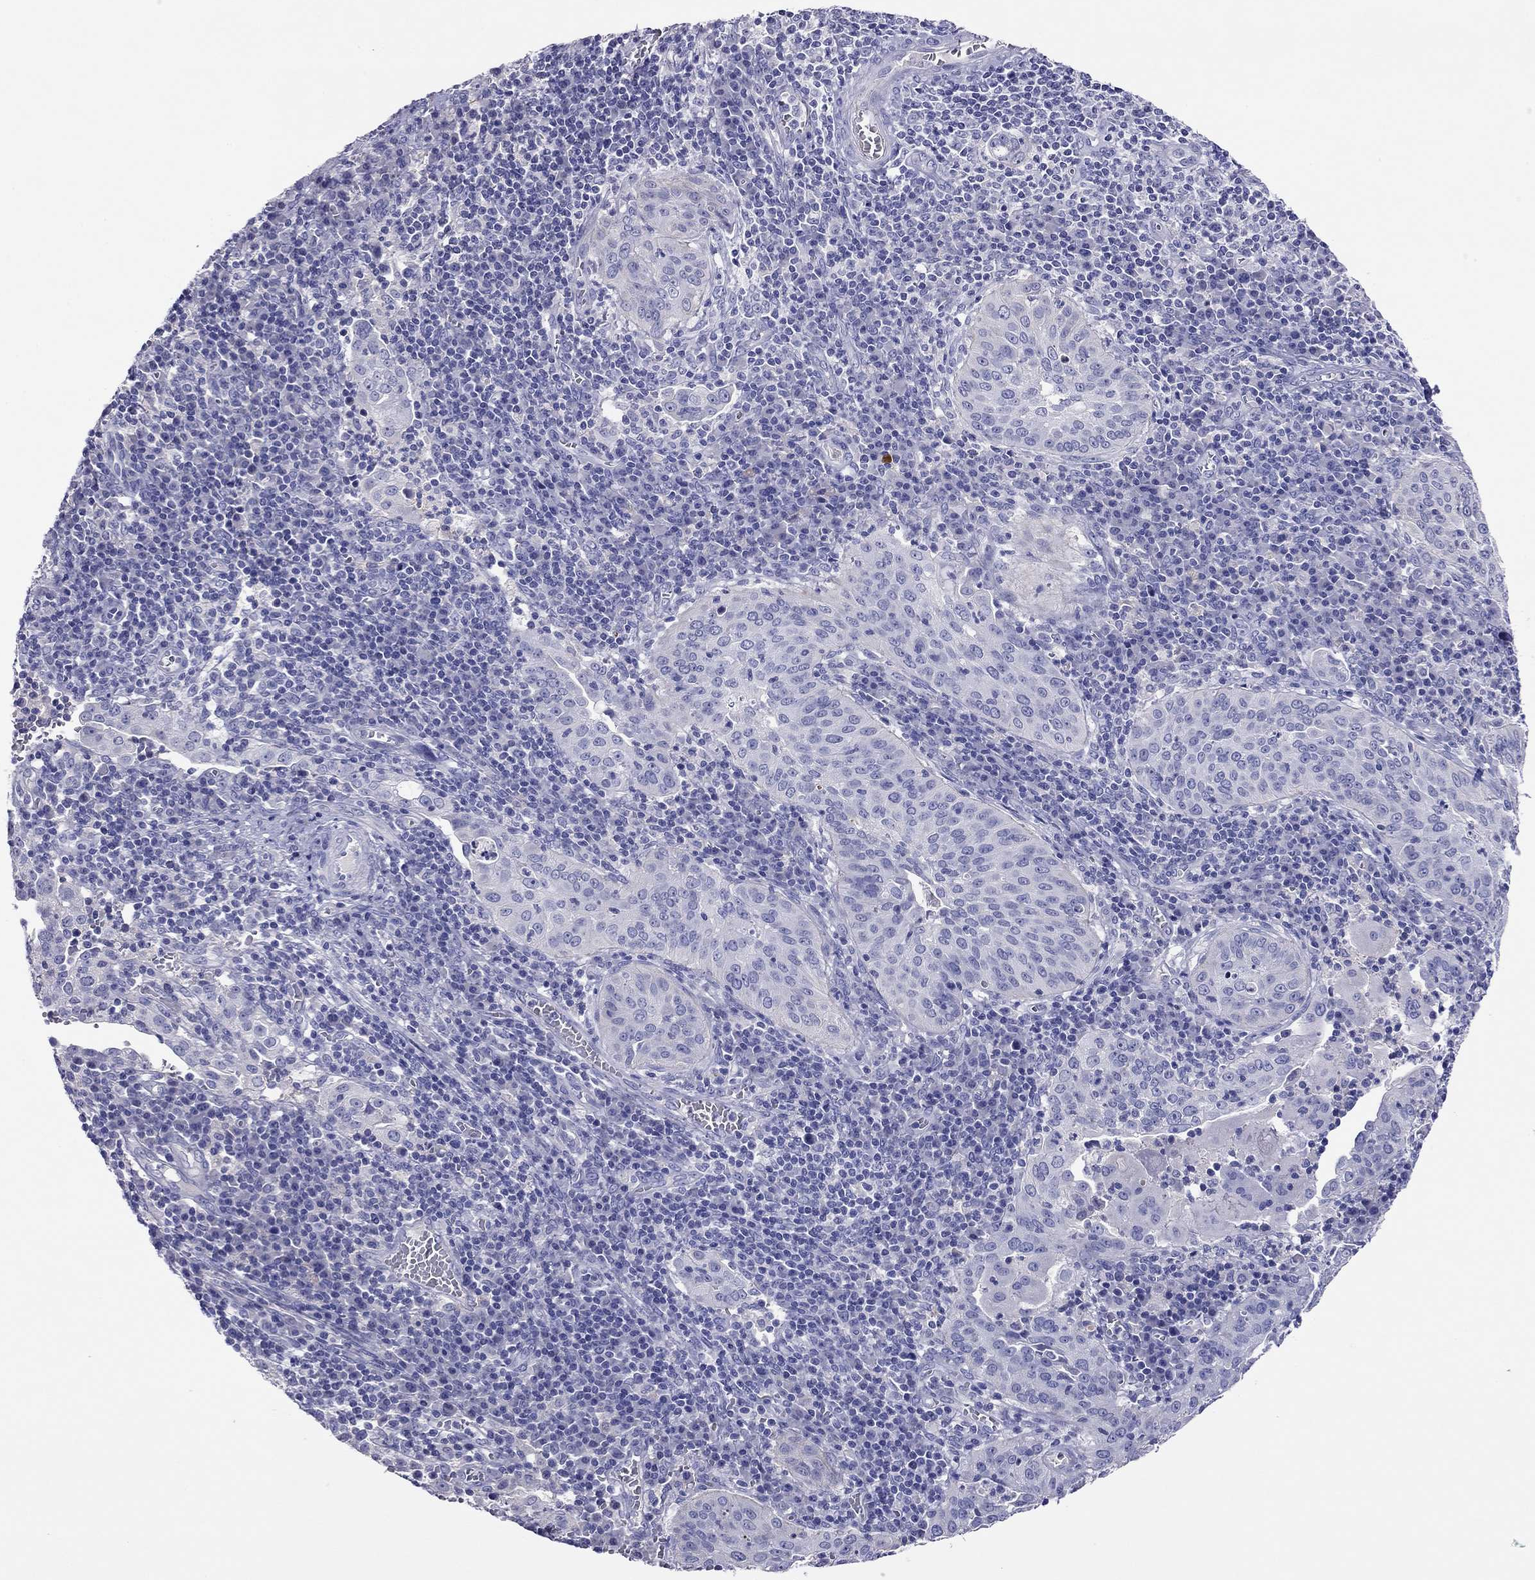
{"staining": {"intensity": "negative", "quantity": "none", "location": "none"}, "tissue": "cervical cancer", "cell_type": "Tumor cells", "image_type": "cancer", "snomed": [{"axis": "morphology", "description": "Squamous cell carcinoma, NOS"}, {"axis": "topography", "description": "Cervix"}], "caption": "An image of cervical cancer stained for a protein reveals no brown staining in tumor cells.", "gene": "CAPNS2", "patient": {"sex": "female", "age": 39}}